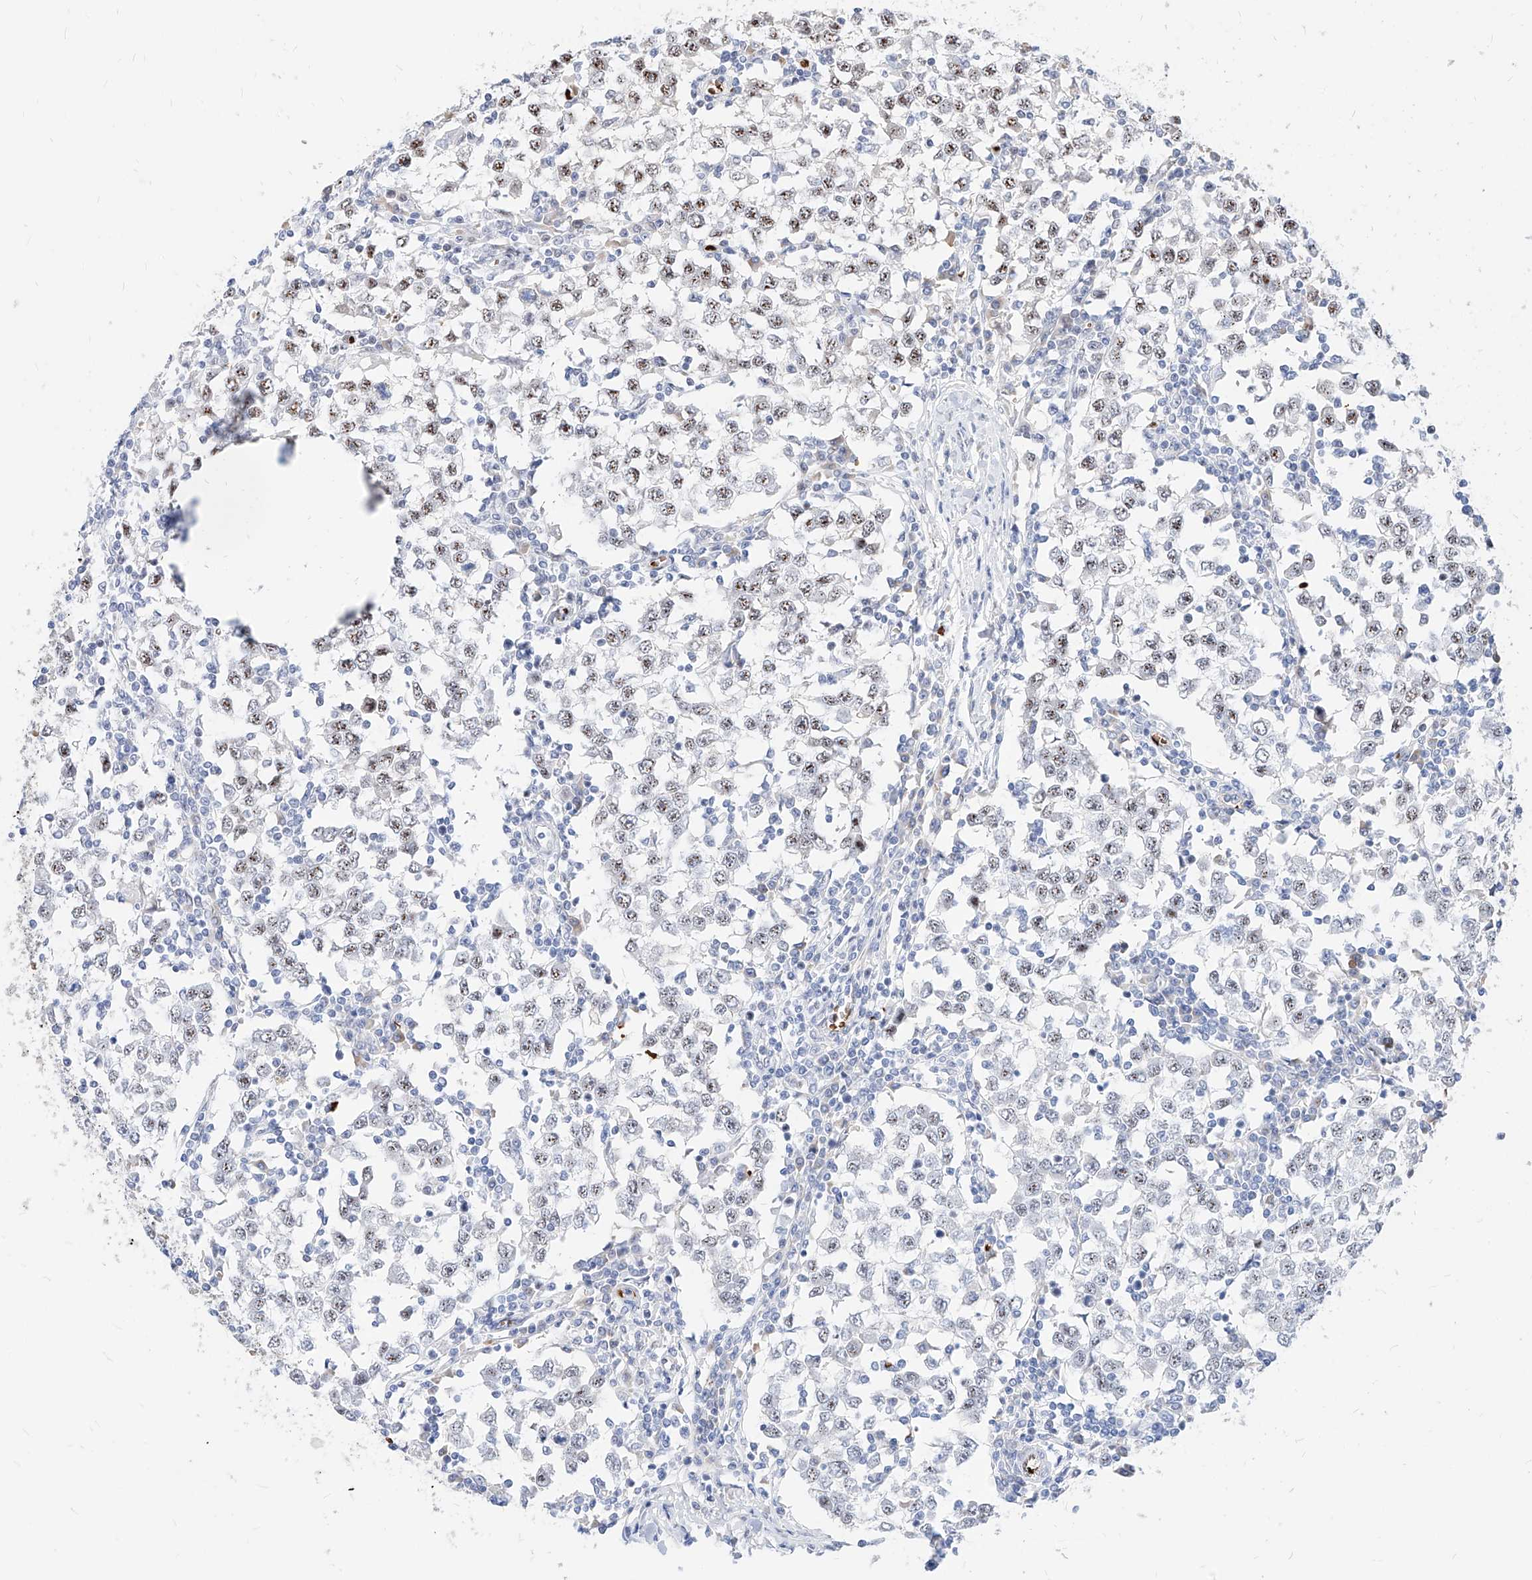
{"staining": {"intensity": "moderate", "quantity": "25%-75%", "location": "nuclear"}, "tissue": "testis cancer", "cell_type": "Tumor cells", "image_type": "cancer", "snomed": [{"axis": "morphology", "description": "Seminoma, NOS"}, {"axis": "topography", "description": "Testis"}], "caption": "This histopathology image exhibits IHC staining of human testis cancer (seminoma), with medium moderate nuclear staining in about 25%-75% of tumor cells.", "gene": "ZFP42", "patient": {"sex": "male", "age": 65}}